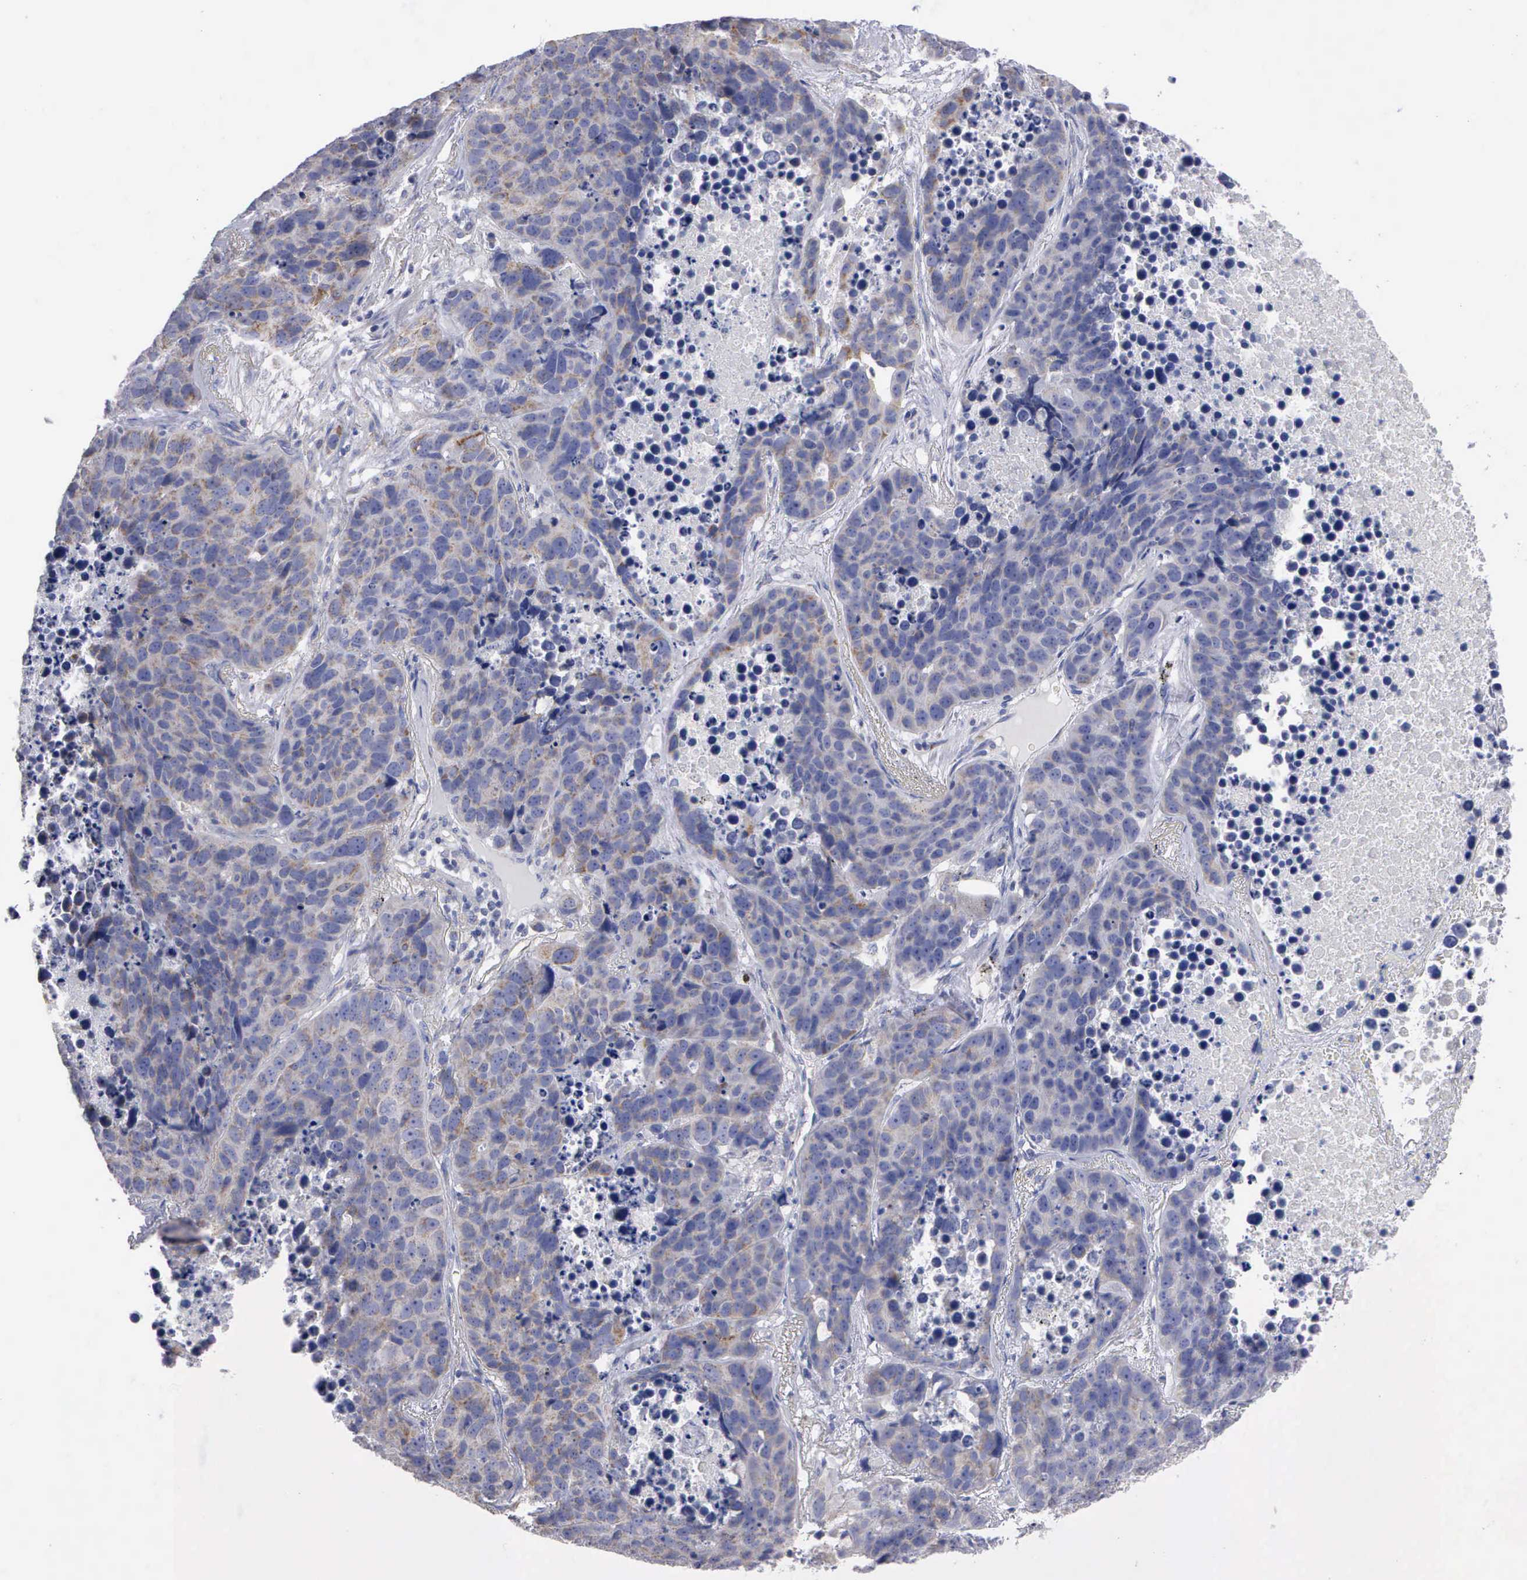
{"staining": {"intensity": "weak", "quantity": "<25%", "location": "cytoplasmic/membranous"}, "tissue": "lung cancer", "cell_type": "Tumor cells", "image_type": "cancer", "snomed": [{"axis": "morphology", "description": "Carcinoid, malignant, NOS"}, {"axis": "topography", "description": "Lung"}], "caption": "IHC image of neoplastic tissue: human lung cancer stained with DAB shows no significant protein expression in tumor cells.", "gene": "APOOL", "patient": {"sex": "male", "age": 60}}